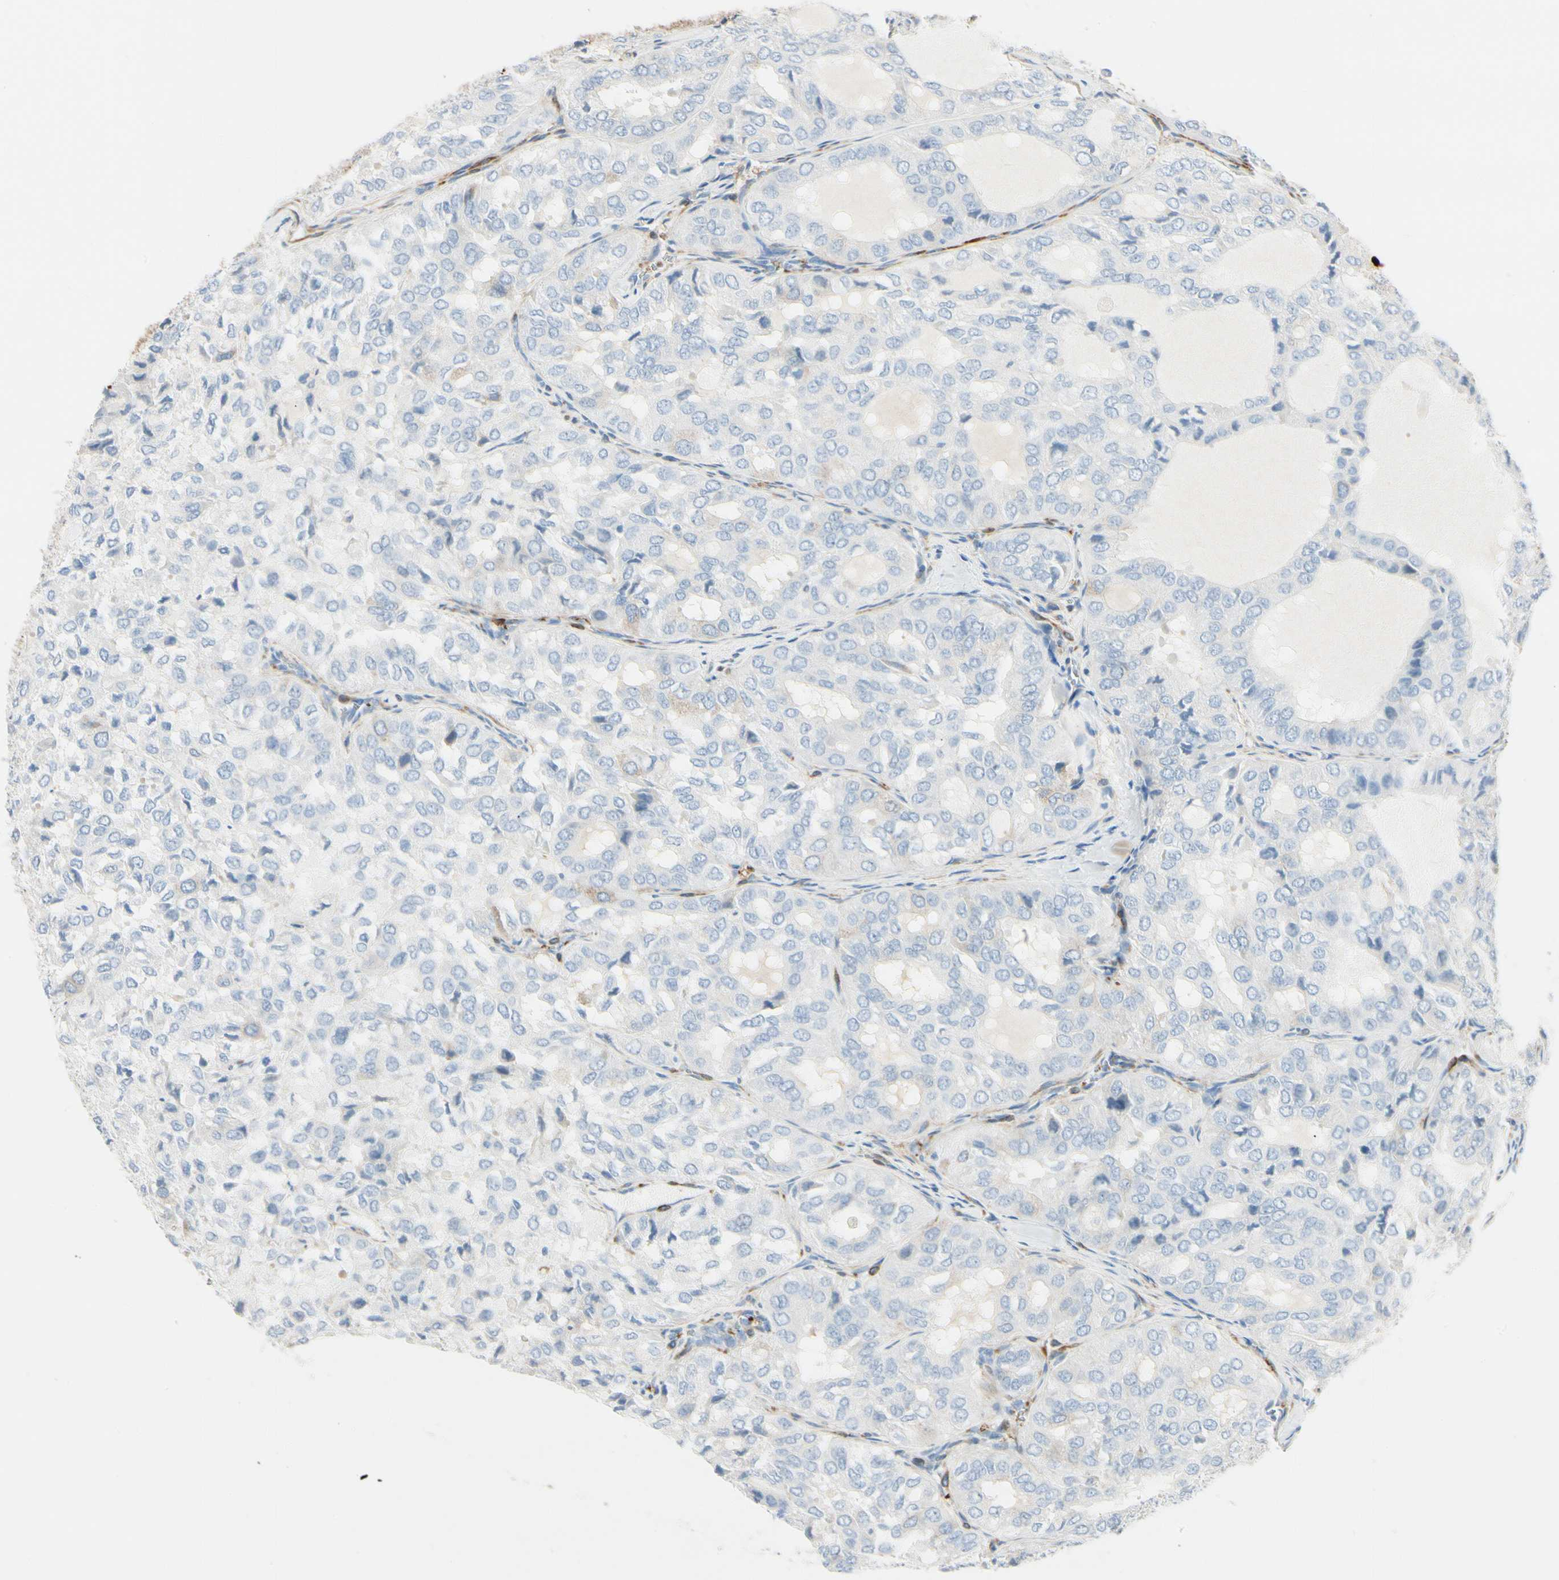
{"staining": {"intensity": "negative", "quantity": "none", "location": "none"}, "tissue": "thyroid cancer", "cell_type": "Tumor cells", "image_type": "cancer", "snomed": [{"axis": "morphology", "description": "Follicular adenoma carcinoma, NOS"}, {"axis": "topography", "description": "Thyroid gland"}], "caption": "Immunohistochemistry photomicrograph of human follicular adenoma carcinoma (thyroid) stained for a protein (brown), which demonstrates no staining in tumor cells.", "gene": "AMPH", "patient": {"sex": "male", "age": 75}}